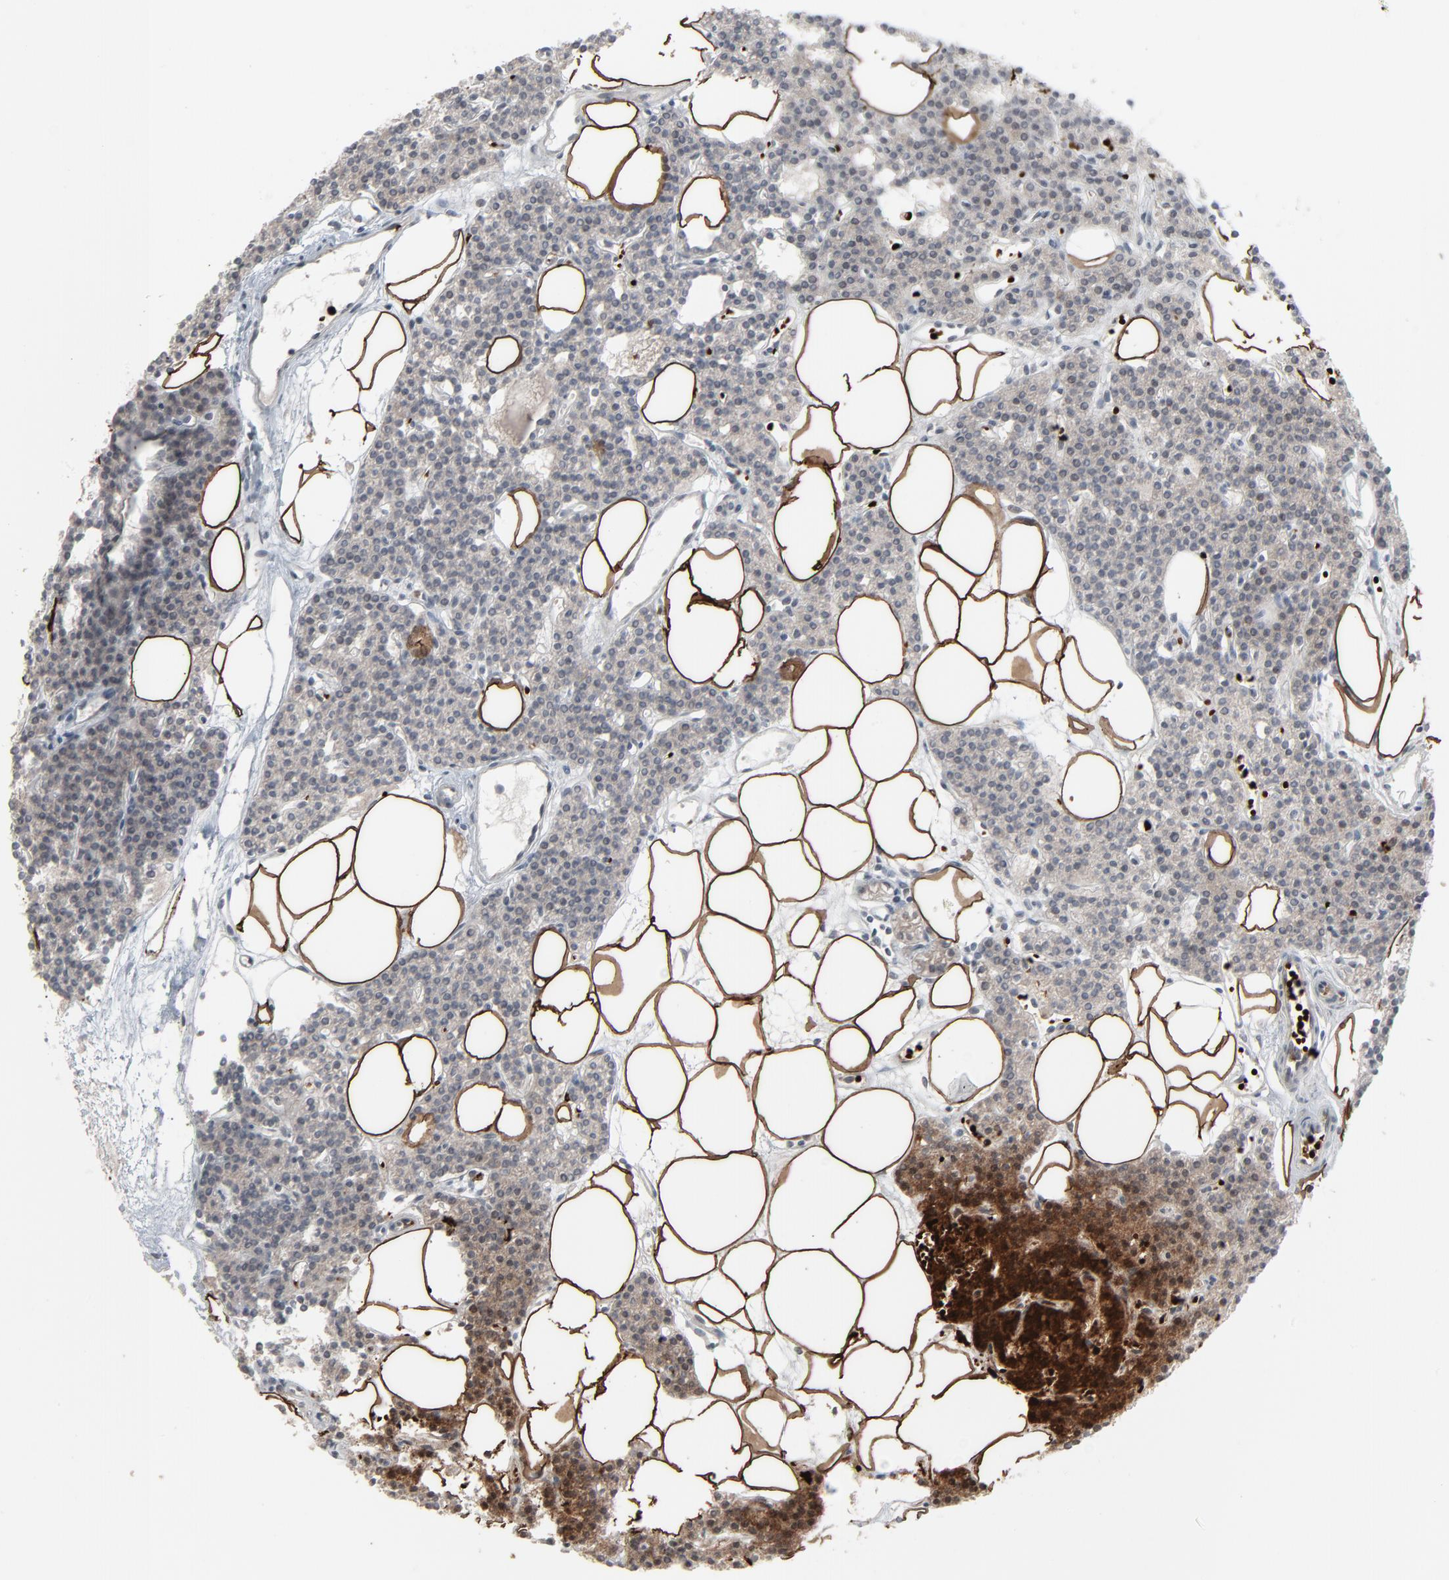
{"staining": {"intensity": "weak", "quantity": "<25%", "location": "cytoplasmic/membranous"}, "tissue": "parathyroid gland", "cell_type": "Glandular cells", "image_type": "normal", "snomed": [{"axis": "morphology", "description": "Normal tissue, NOS"}, {"axis": "topography", "description": "Parathyroid gland"}], "caption": "Immunohistochemistry image of benign parathyroid gland stained for a protein (brown), which shows no expression in glandular cells.", "gene": "SAGE1", "patient": {"sex": "male", "age": 24}}